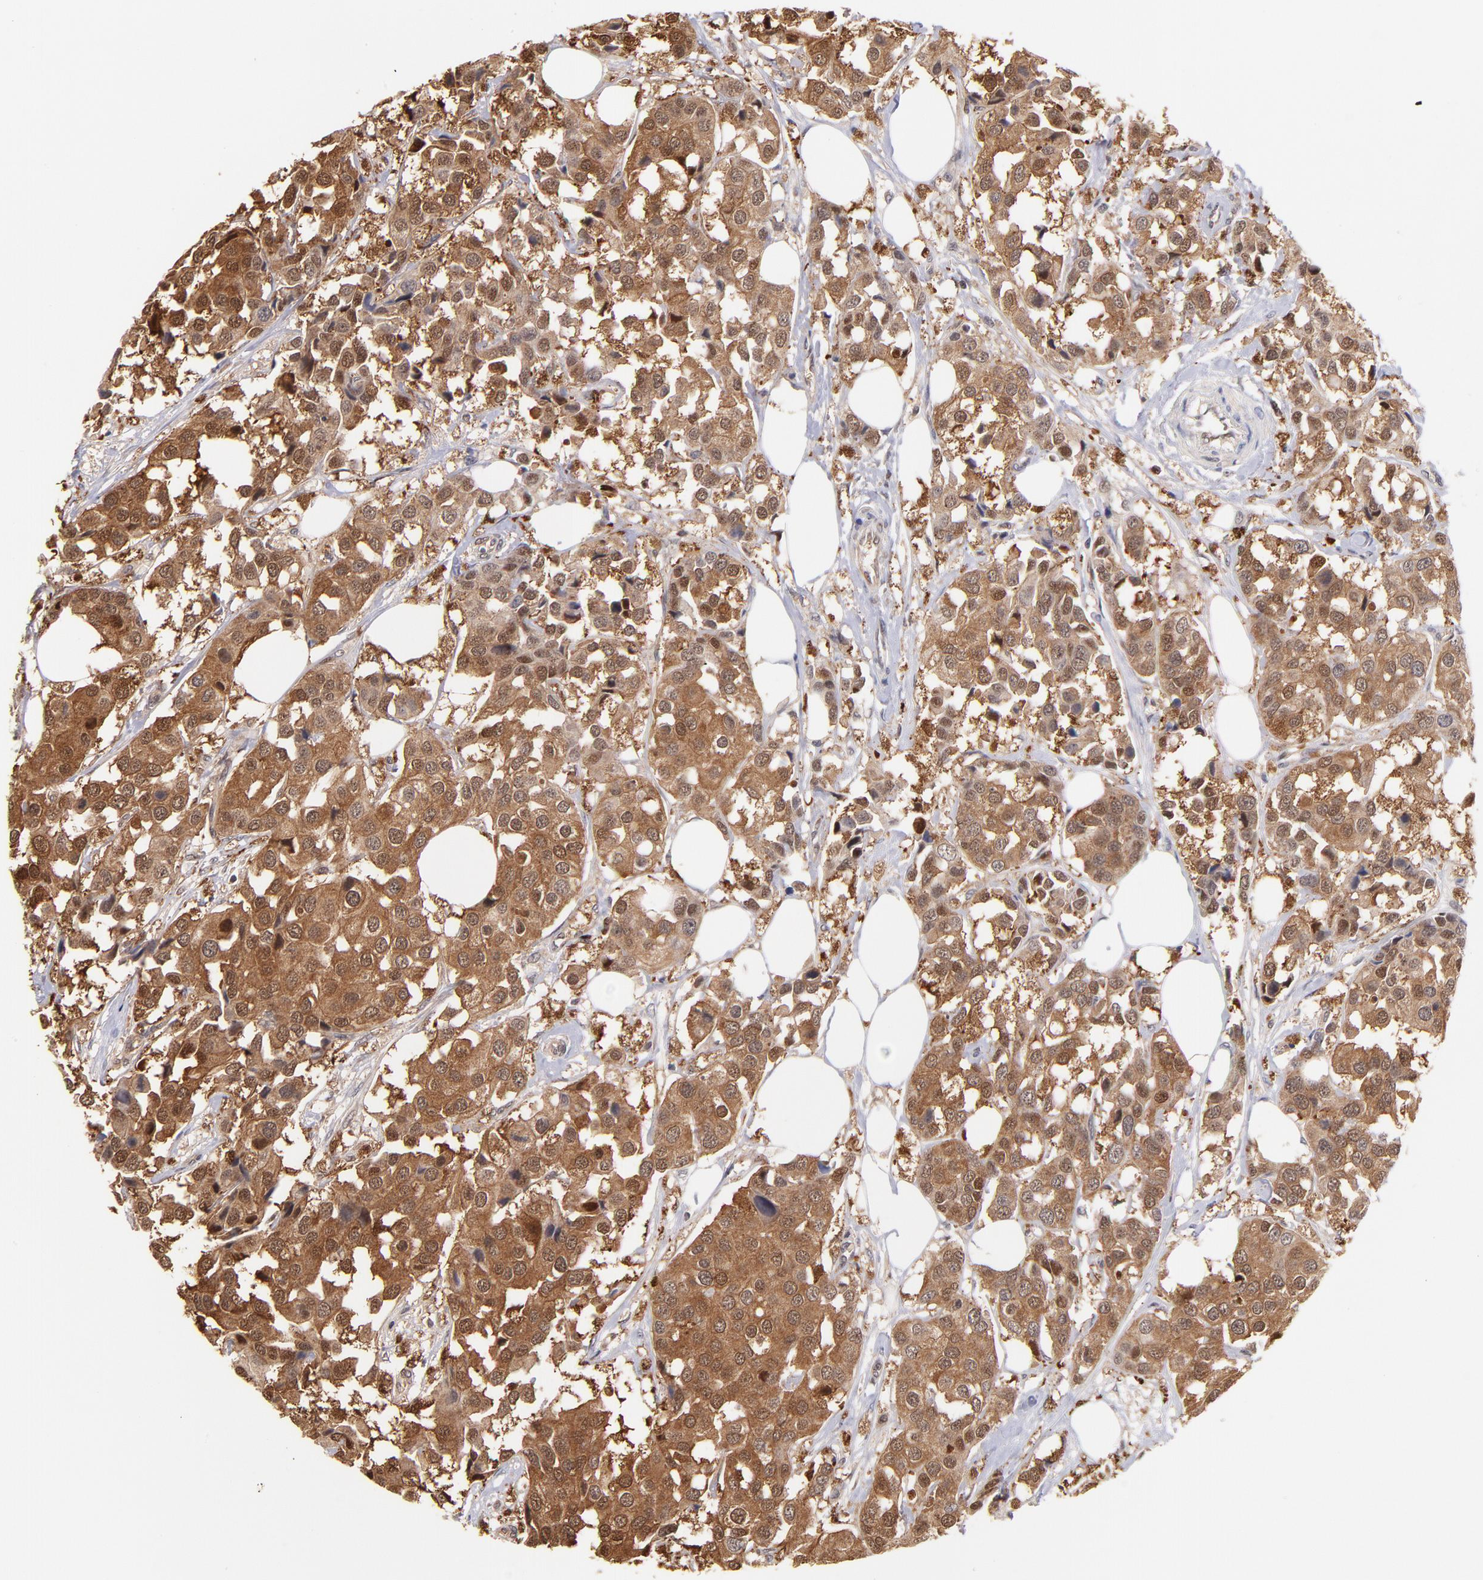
{"staining": {"intensity": "moderate", "quantity": ">75%", "location": "cytoplasmic/membranous,nuclear"}, "tissue": "breast cancer", "cell_type": "Tumor cells", "image_type": "cancer", "snomed": [{"axis": "morphology", "description": "Duct carcinoma"}, {"axis": "topography", "description": "Breast"}], "caption": "The image demonstrates staining of breast cancer, revealing moderate cytoplasmic/membranous and nuclear protein staining (brown color) within tumor cells.", "gene": "YWHAB", "patient": {"sex": "female", "age": 80}}